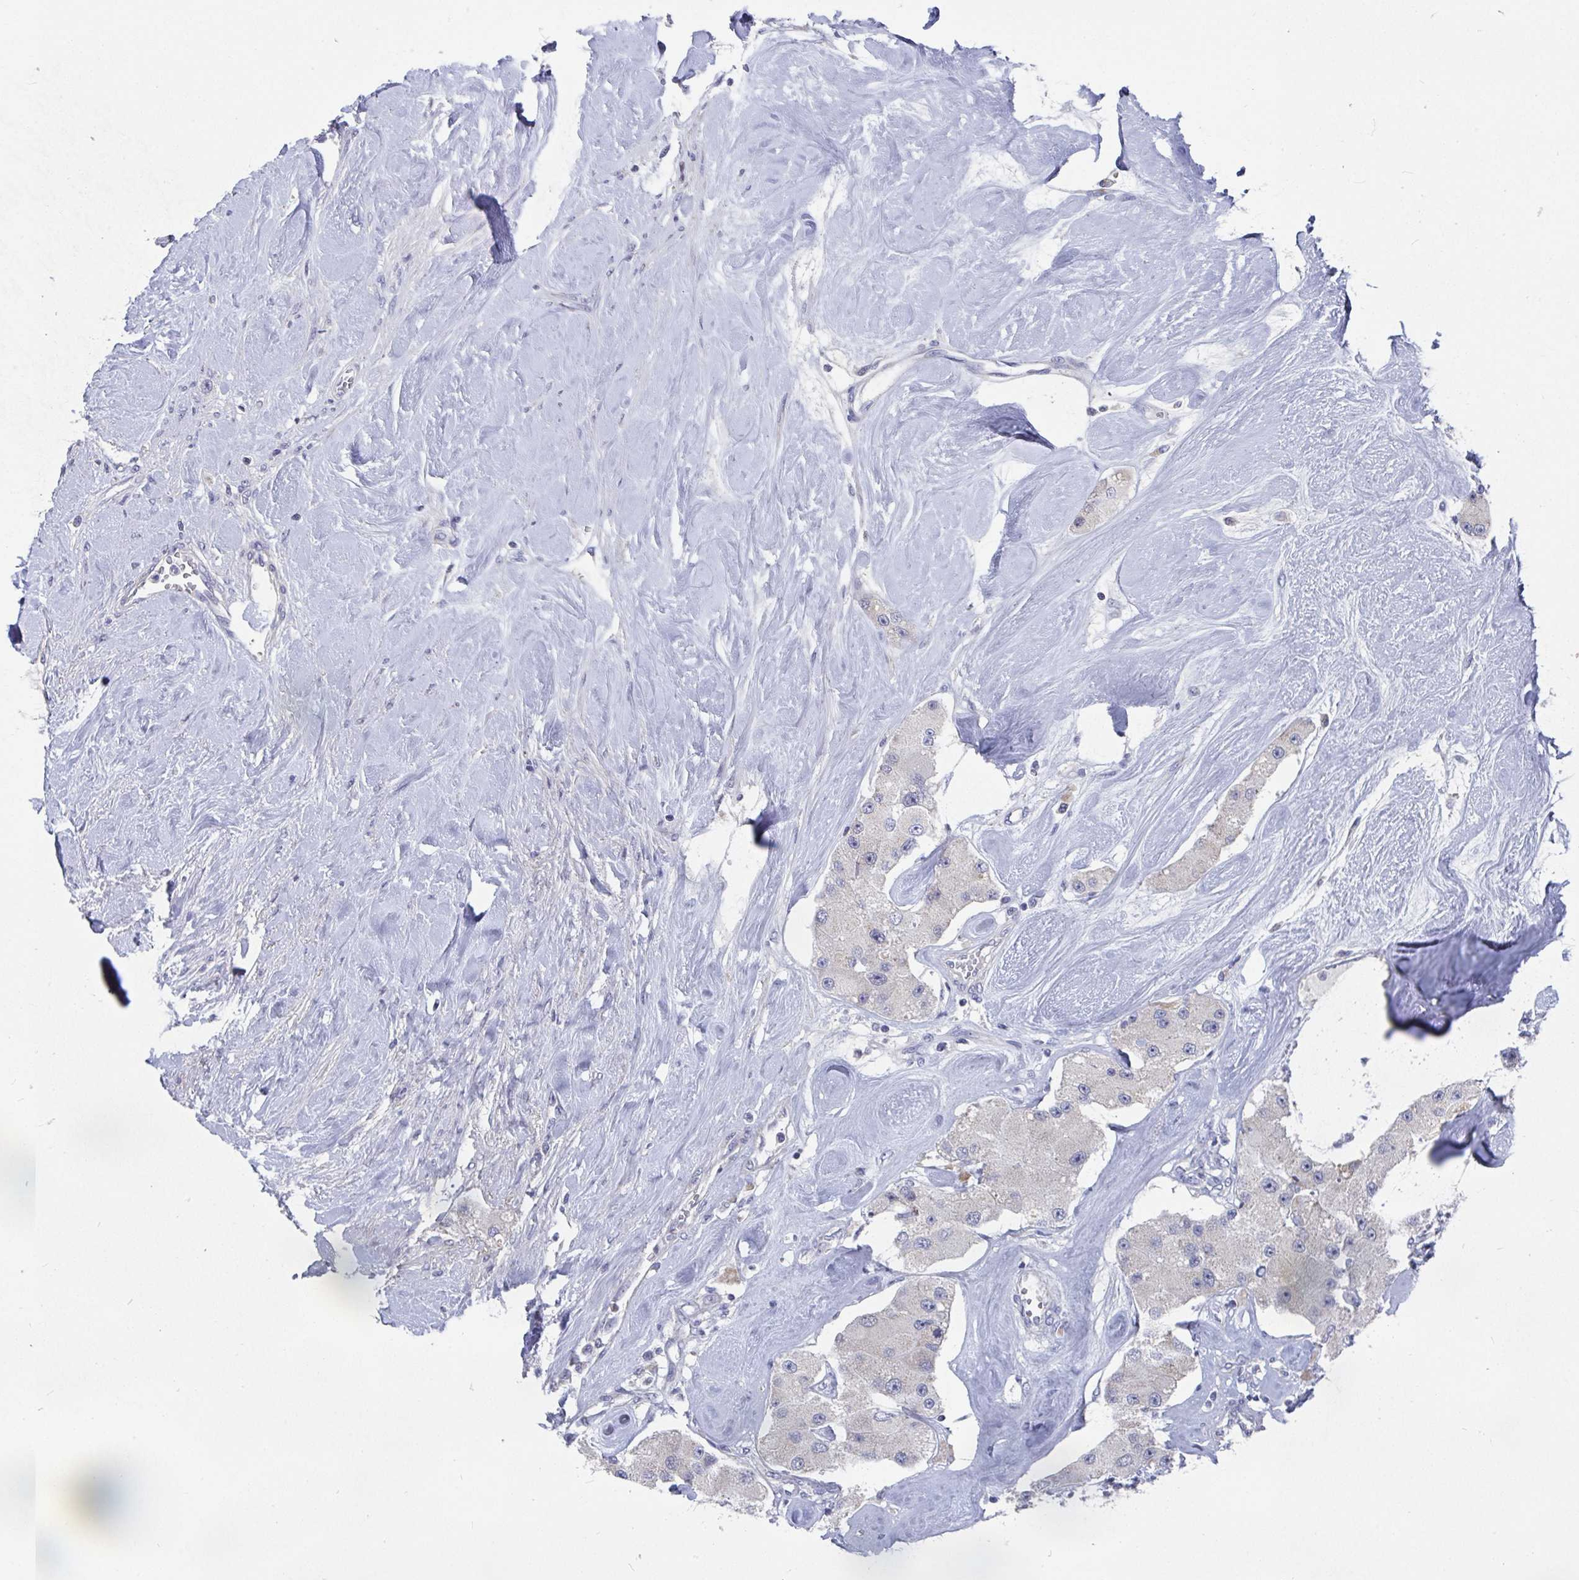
{"staining": {"intensity": "negative", "quantity": "none", "location": "none"}, "tissue": "carcinoid", "cell_type": "Tumor cells", "image_type": "cancer", "snomed": [{"axis": "morphology", "description": "Carcinoid, malignant, NOS"}, {"axis": "topography", "description": "Pancreas"}], "caption": "Tumor cells are negative for protein expression in human malignant carcinoid. (Stains: DAB immunohistochemistry (IHC) with hematoxylin counter stain, Microscopy: brightfield microscopy at high magnification).", "gene": "ATP5F1C", "patient": {"sex": "male", "age": 41}}